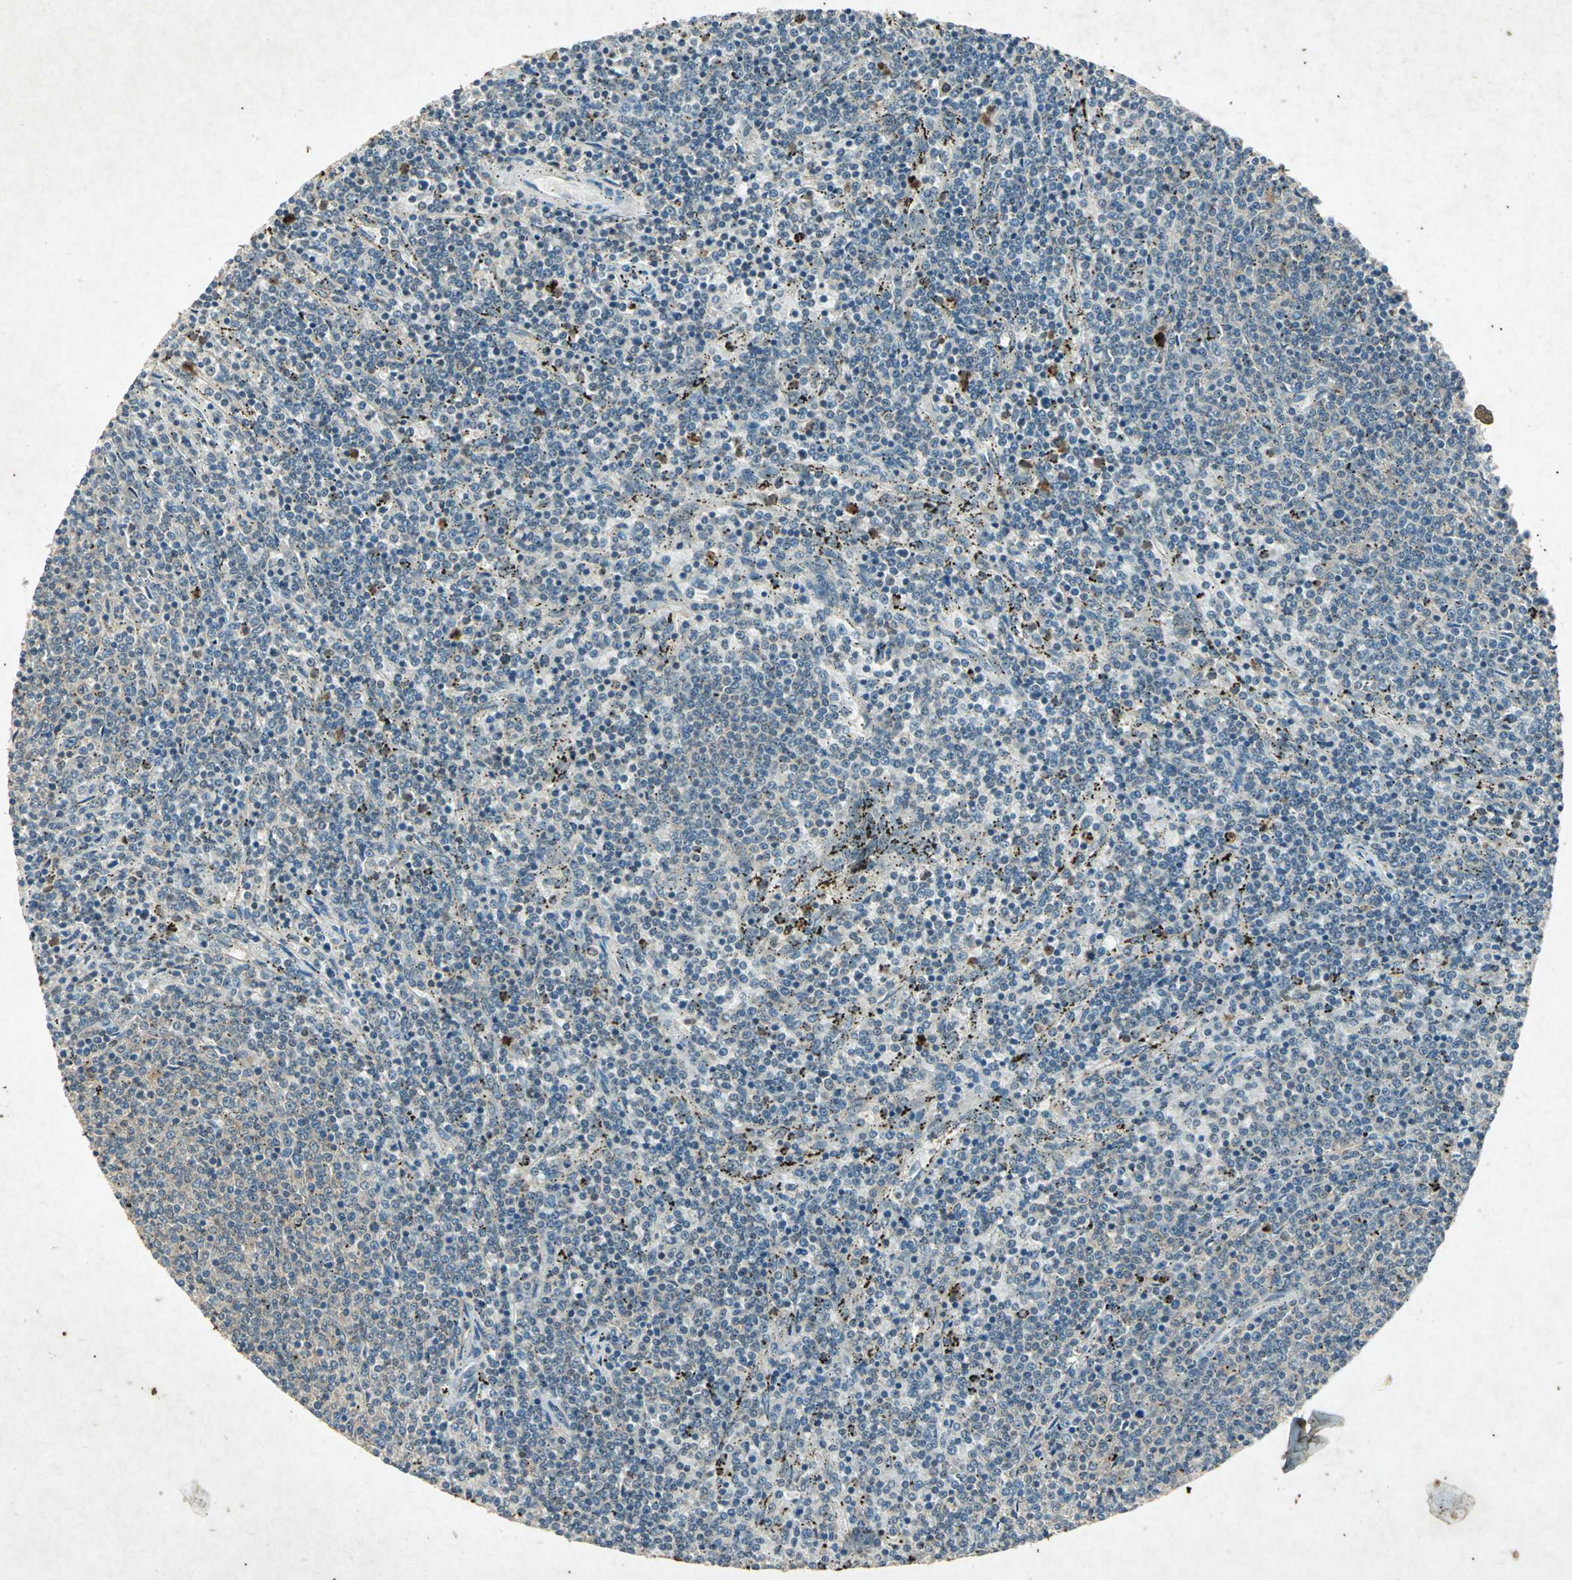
{"staining": {"intensity": "weak", "quantity": "<25%", "location": "cytoplasmic/membranous"}, "tissue": "lymphoma", "cell_type": "Tumor cells", "image_type": "cancer", "snomed": [{"axis": "morphology", "description": "Malignant lymphoma, non-Hodgkin's type, Low grade"}, {"axis": "topography", "description": "Spleen"}], "caption": "High magnification brightfield microscopy of lymphoma stained with DAB (3,3'-diaminobenzidine) (brown) and counterstained with hematoxylin (blue): tumor cells show no significant positivity.", "gene": "PSEN1", "patient": {"sex": "female", "age": 50}}